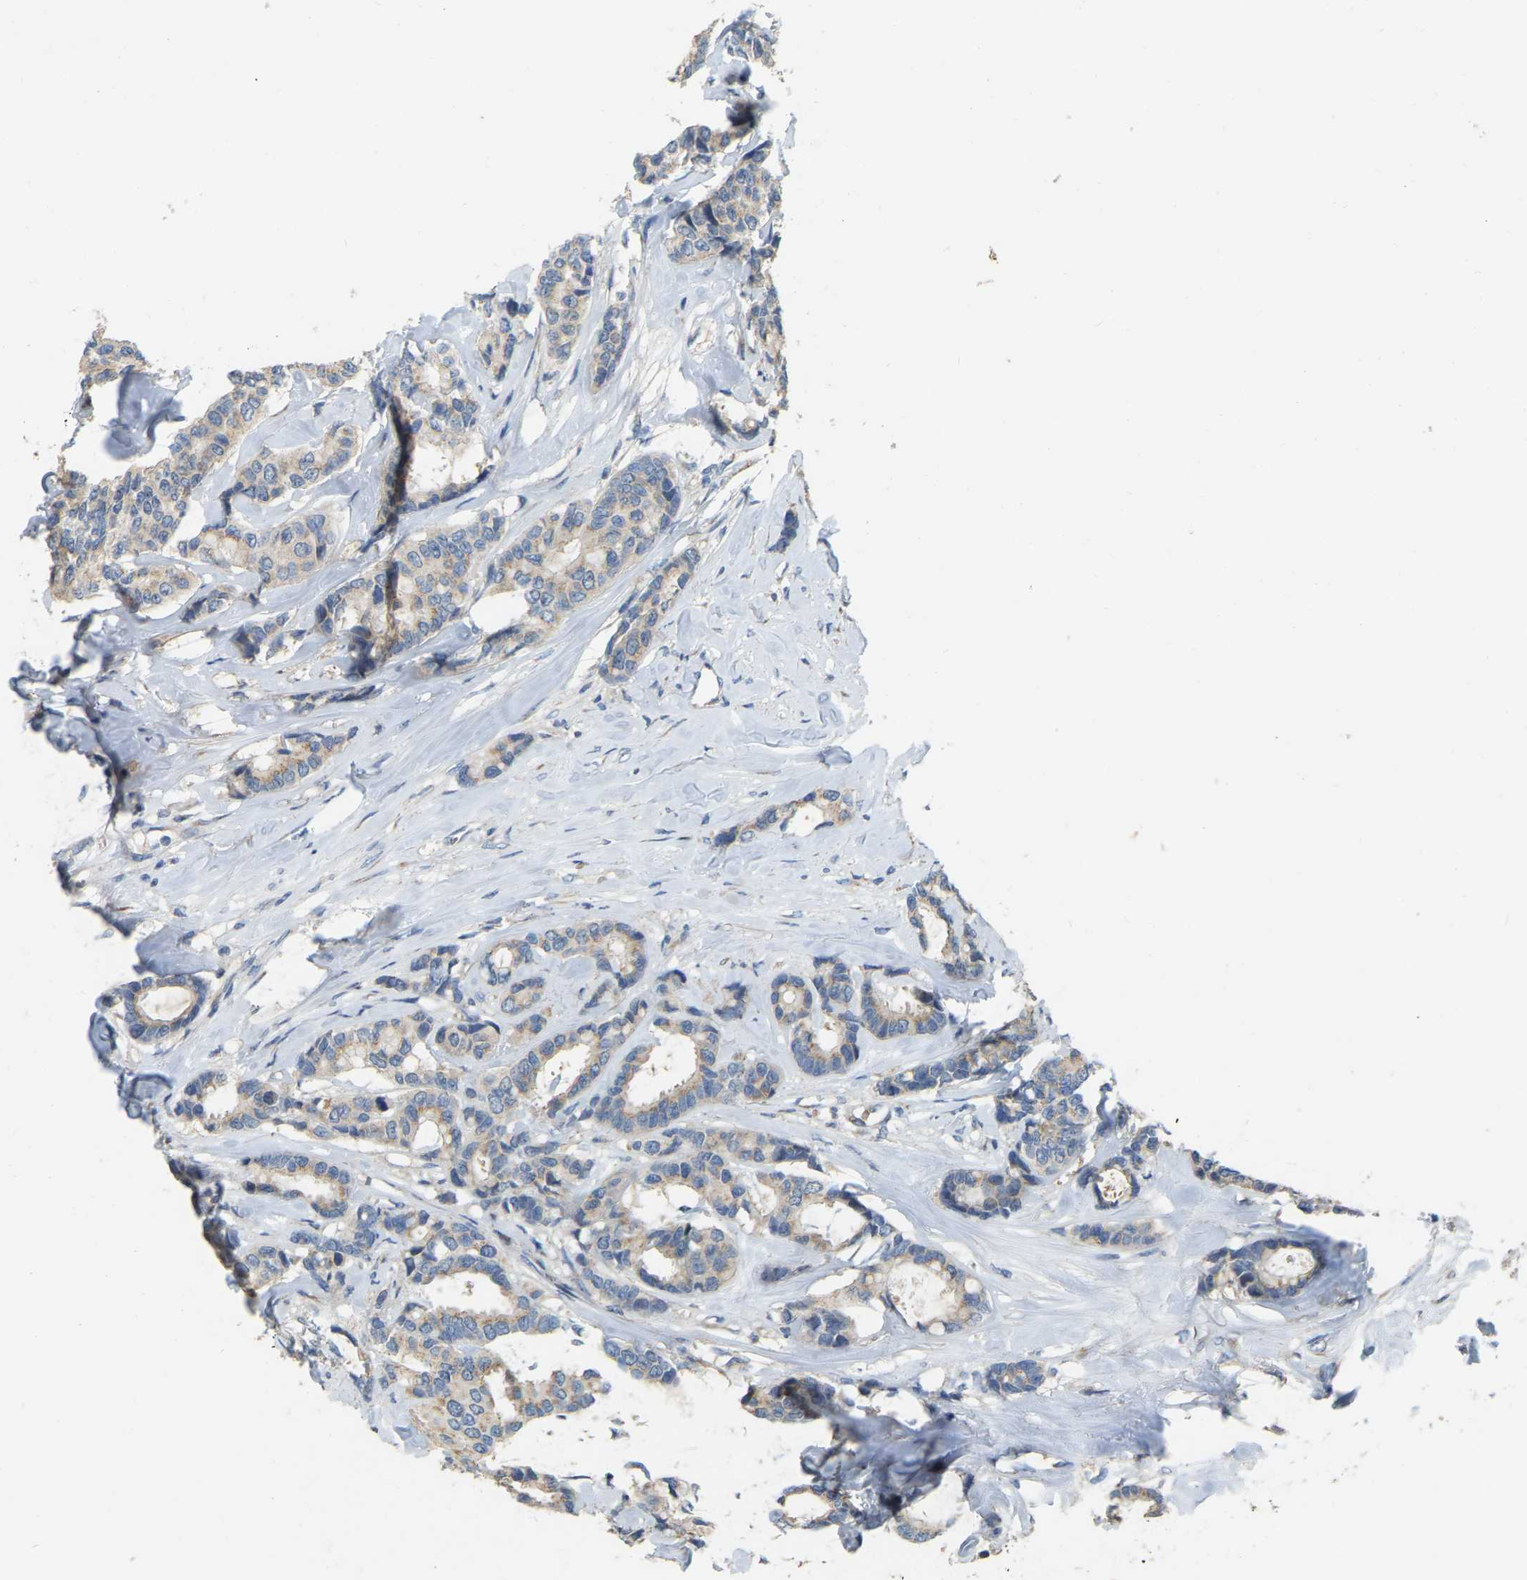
{"staining": {"intensity": "weak", "quantity": ">75%", "location": "cytoplasmic/membranous"}, "tissue": "breast cancer", "cell_type": "Tumor cells", "image_type": "cancer", "snomed": [{"axis": "morphology", "description": "Duct carcinoma"}, {"axis": "topography", "description": "Breast"}], "caption": "Protein expression analysis of breast invasive ductal carcinoma exhibits weak cytoplasmic/membranous expression in approximately >75% of tumor cells.", "gene": "CFAP298", "patient": {"sex": "female", "age": 87}}